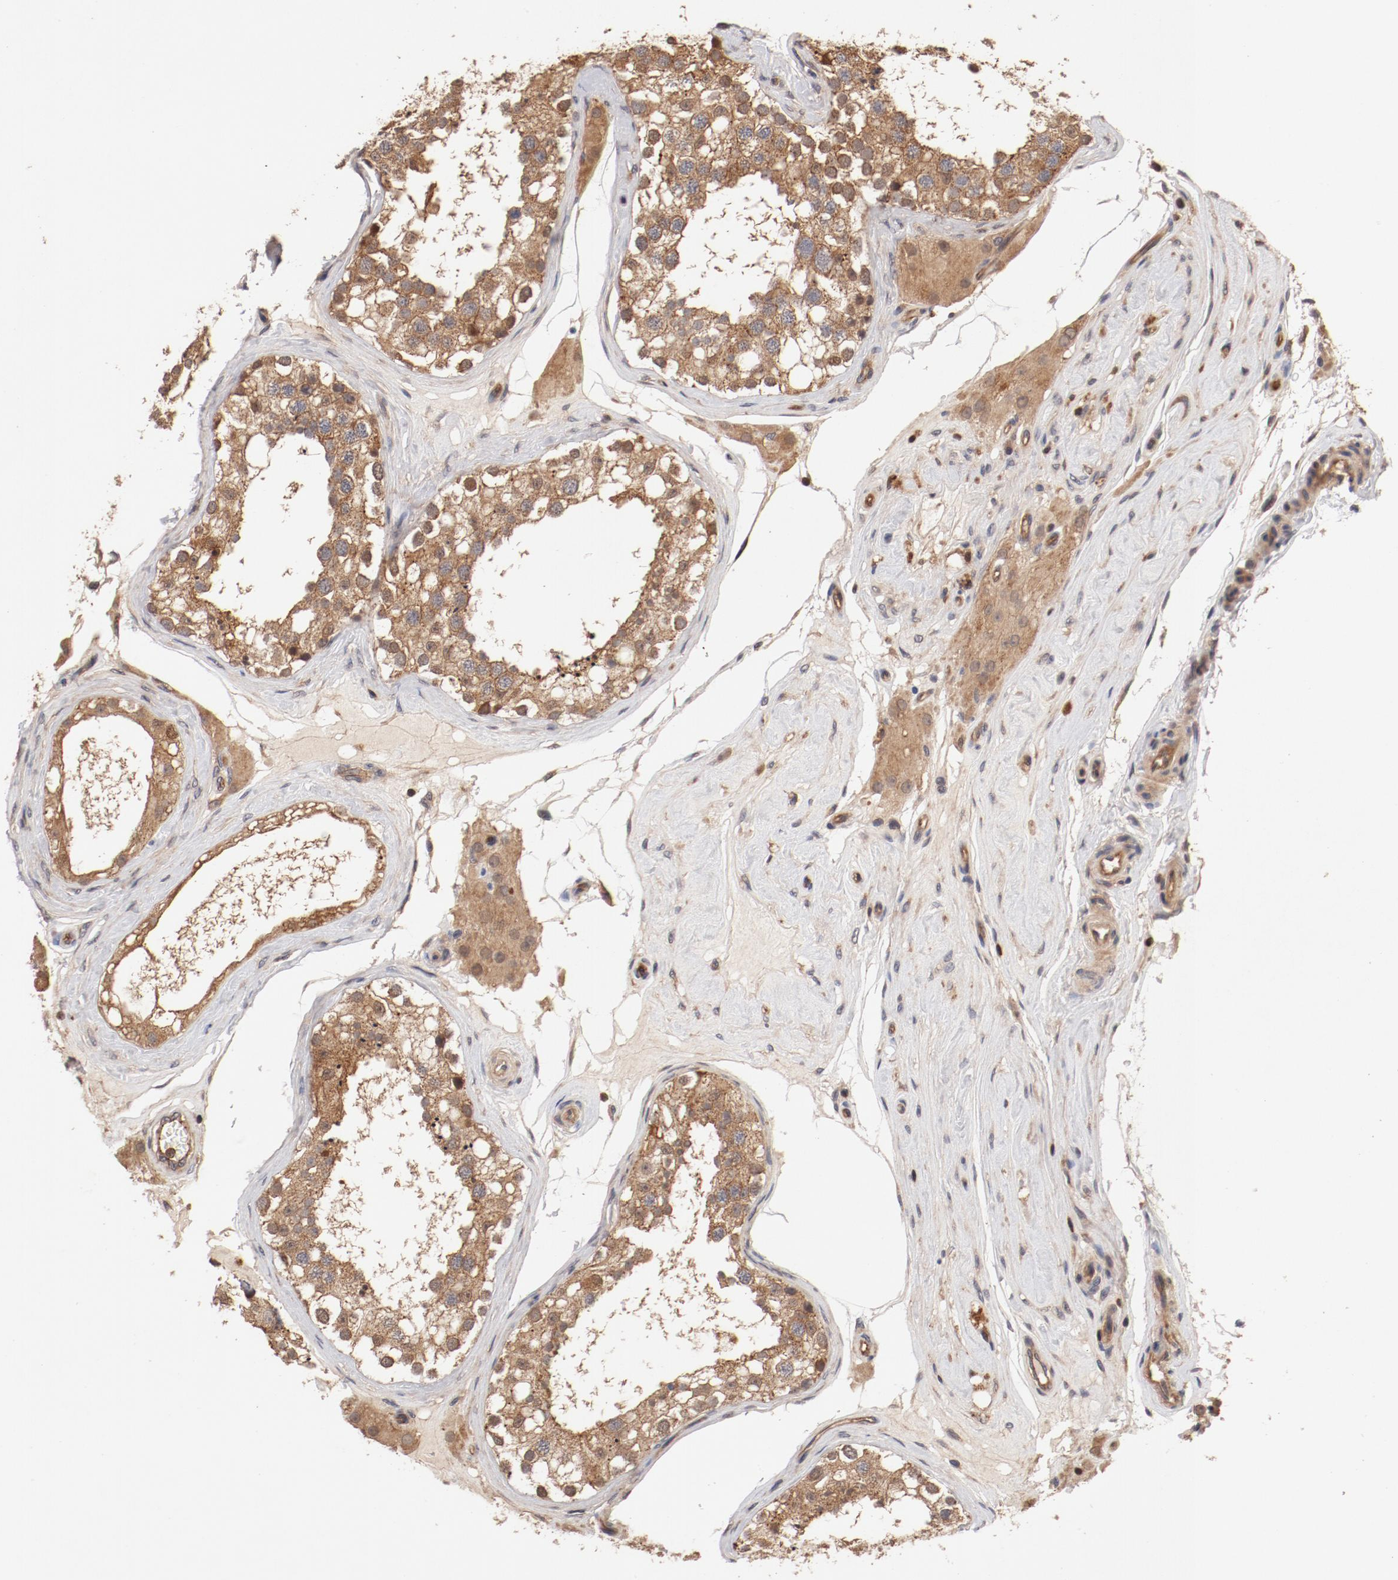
{"staining": {"intensity": "moderate", "quantity": ">75%", "location": "cytoplasmic/membranous"}, "tissue": "testis", "cell_type": "Cells in seminiferous ducts", "image_type": "normal", "snomed": [{"axis": "morphology", "description": "Normal tissue, NOS"}, {"axis": "topography", "description": "Testis"}], "caption": "Testis stained with a brown dye exhibits moderate cytoplasmic/membranous positive staining in about >75% of cells in seminiferous ducts.", "gene": "GUF1", "patient": {"sex": "male", "age": 68}}